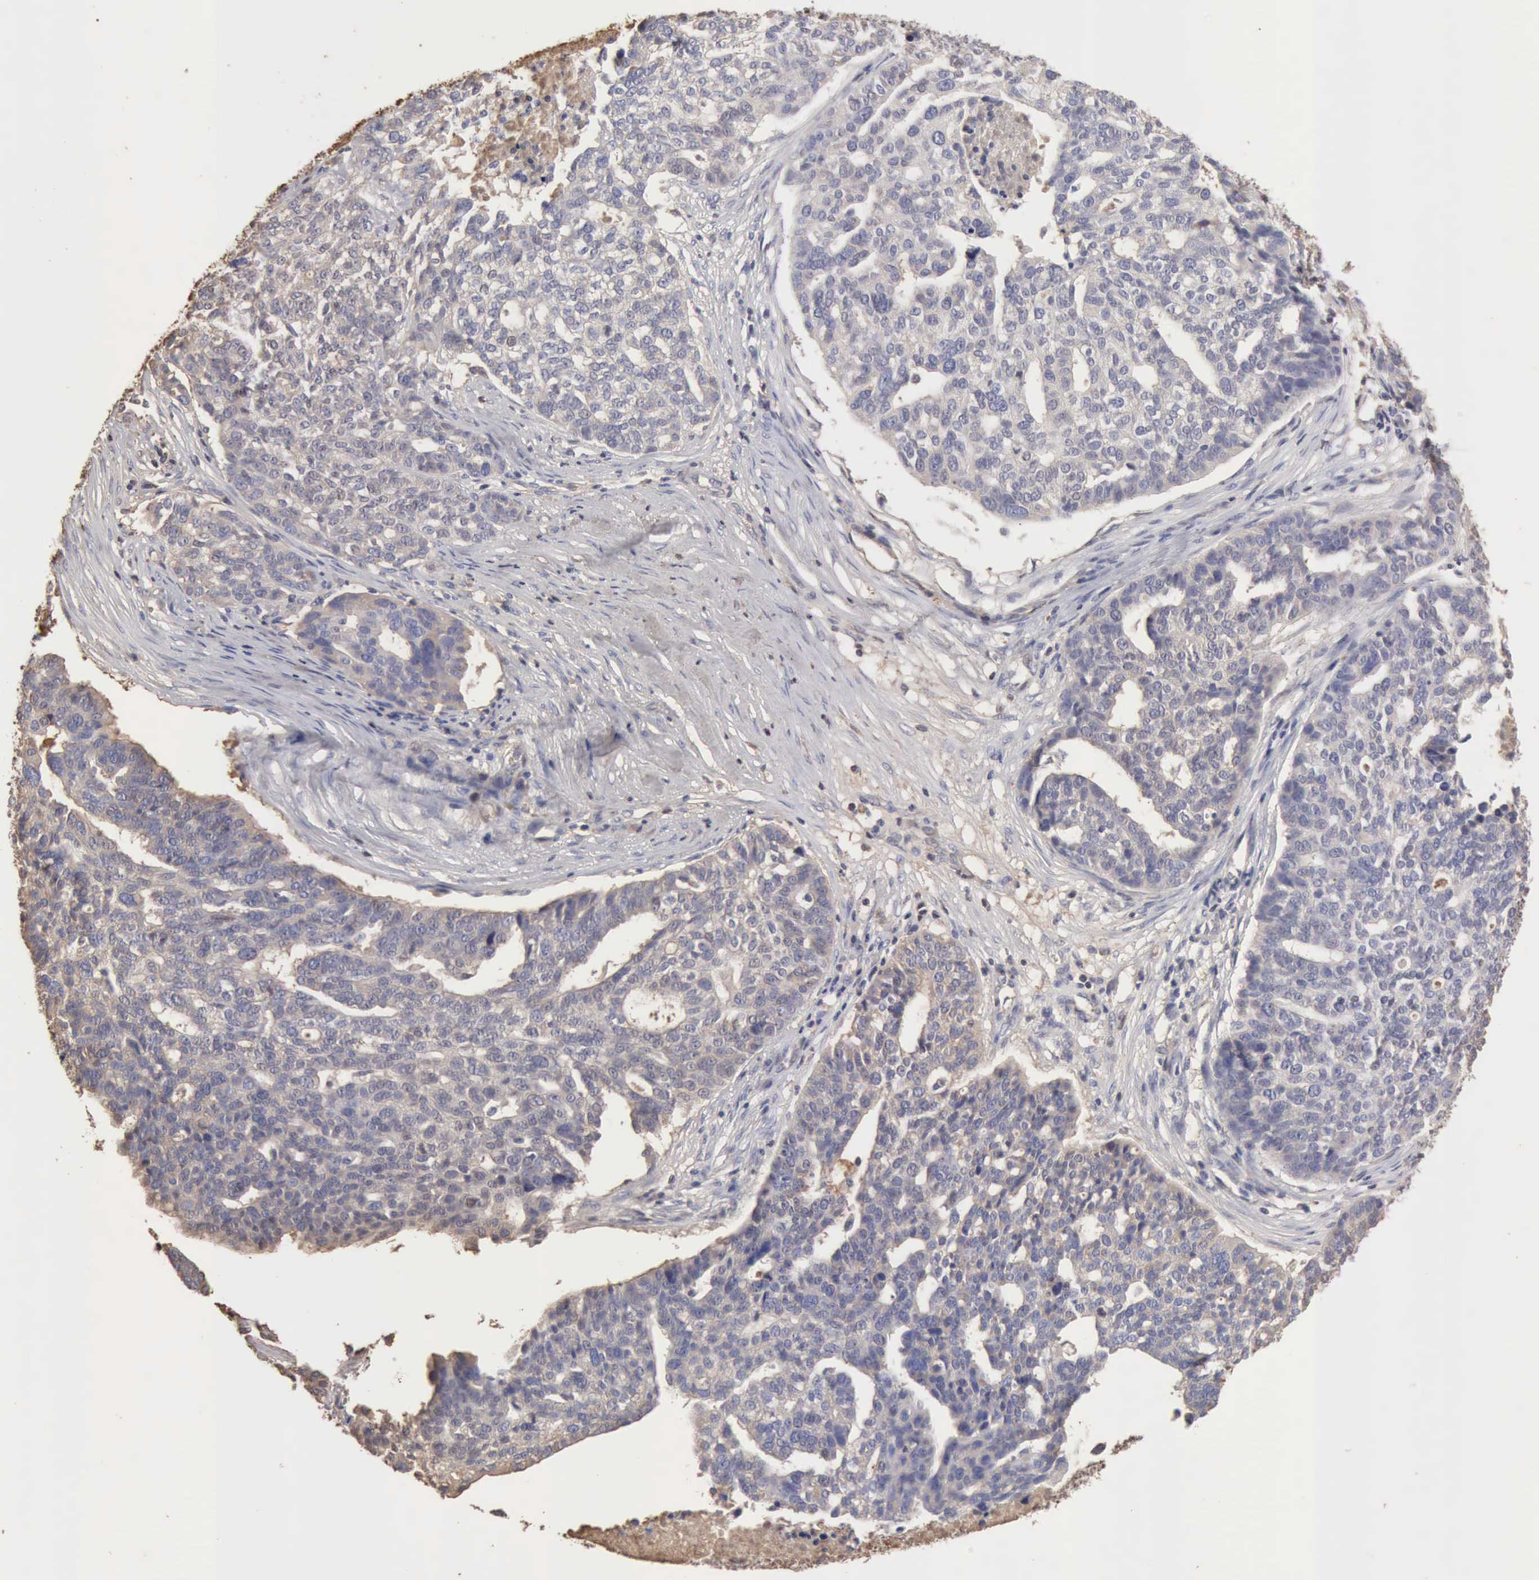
{"staining": {"intensity": "negative", "quantity": "none", "location": "none"}, "tissue": "ovarian cancer", "cell_type": "Tumor cells", "image_type": "cancer", "snomed": [{"axis": "morphology", "description": "Cystadenocarcinoma, serous, NOS"}, {"axis": "topography", "description": "Ovary"}], "caption": "A histopathology image of serous cystadenocarcinoma (ovarian) stained for a protein reveals no brown staining in tumor cells. Nuclei are stained in blue.", "gene": "SERPINA1", "patient": {"sex": "female", "age": 59}}